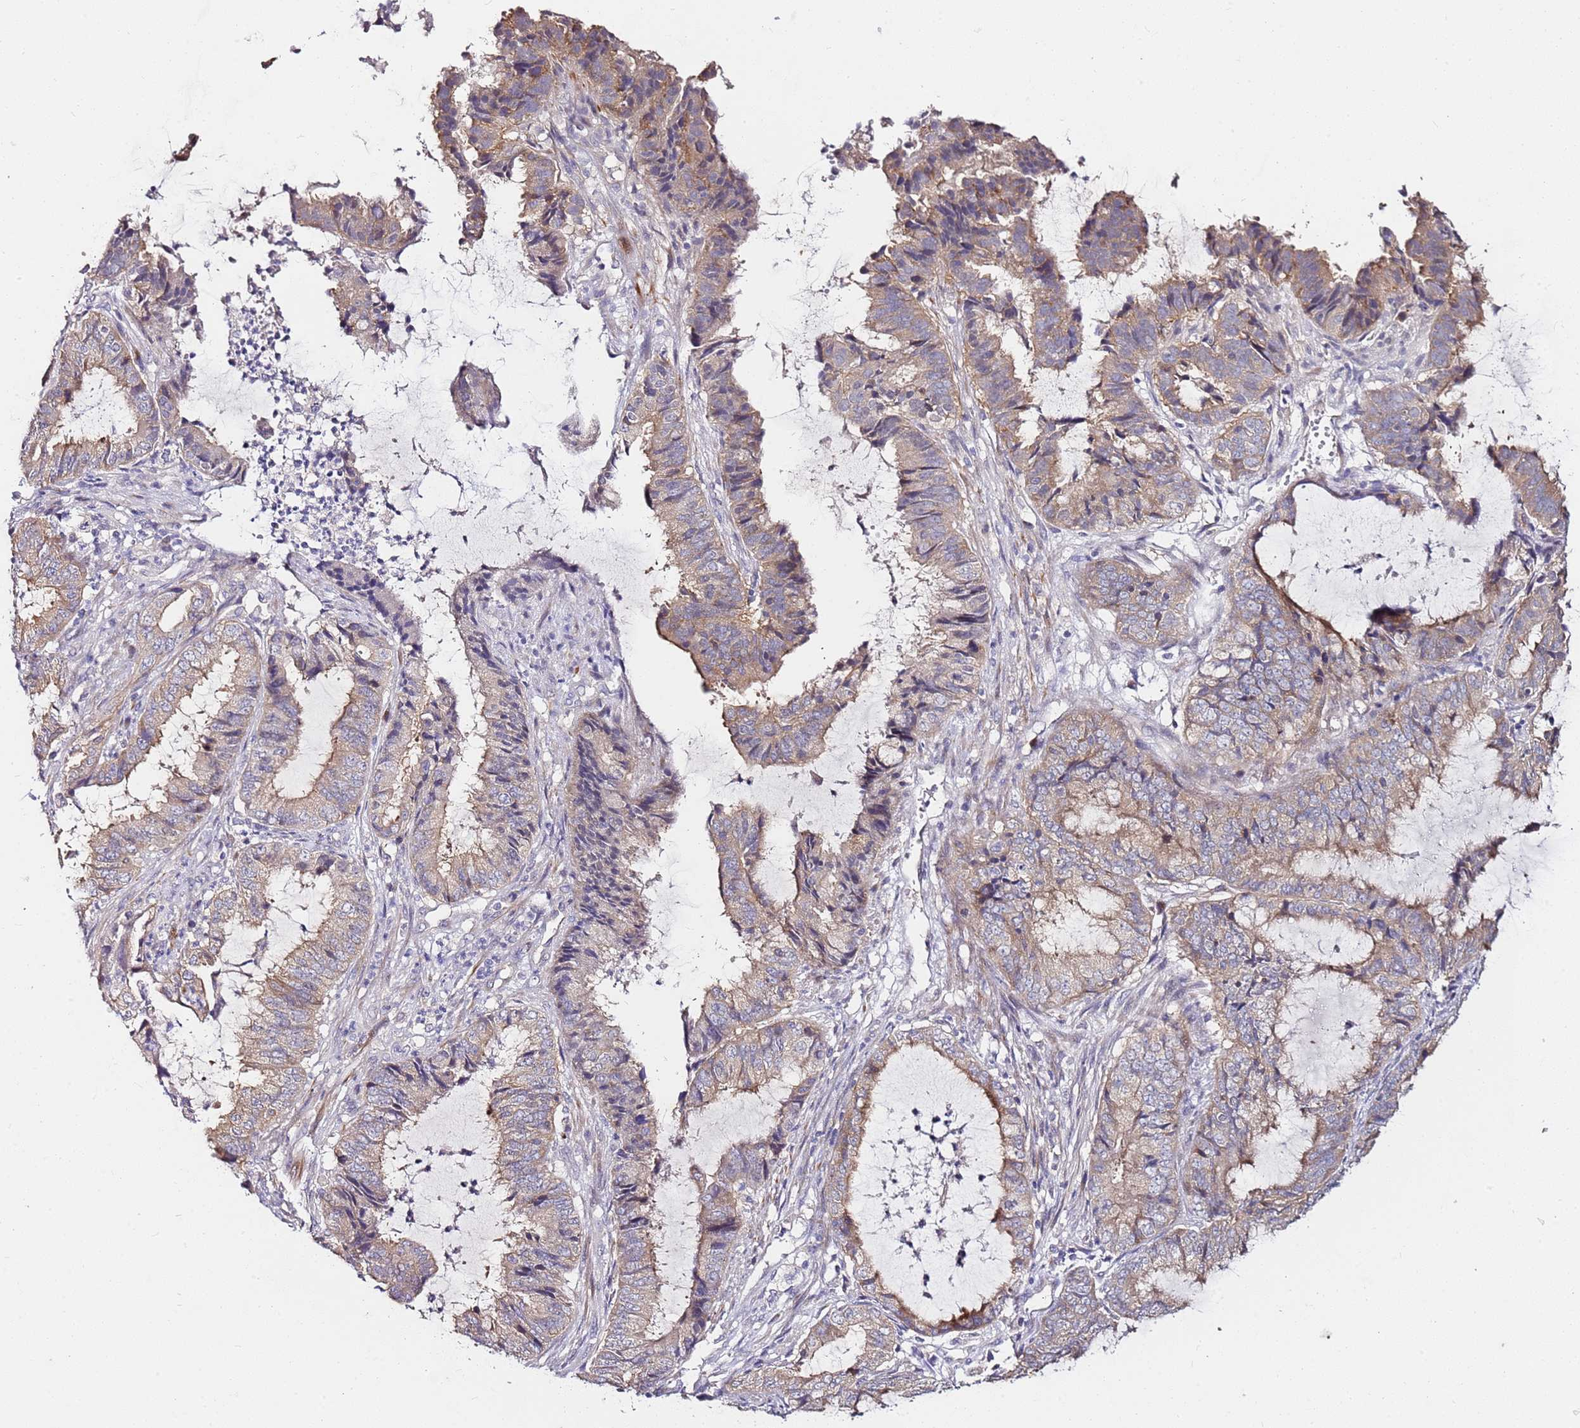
{"staining": {"intensity": "weak", "quantity": "25%-75%", "location": "cytoplasmic/membranous"}, "tissue": "endometrial cancer", "cell_type": "Tumor cells", "image_type": "cancer", "snomed": [{"axis": "morphology", "description": "Adenocarcinoma, NOS"}, {"axis": "topography", "description": "Endometrium"}], "caption": "DAB (3,3'-diaminobenzidine) immunohistochemical staining of human endometrial cancer reveals weak cytoplasmic/membranous protein expression in approximately 25%-75% of tumor cells.", "gene": "SRRM5", "patient": {"sex": "female", "age": 51}}